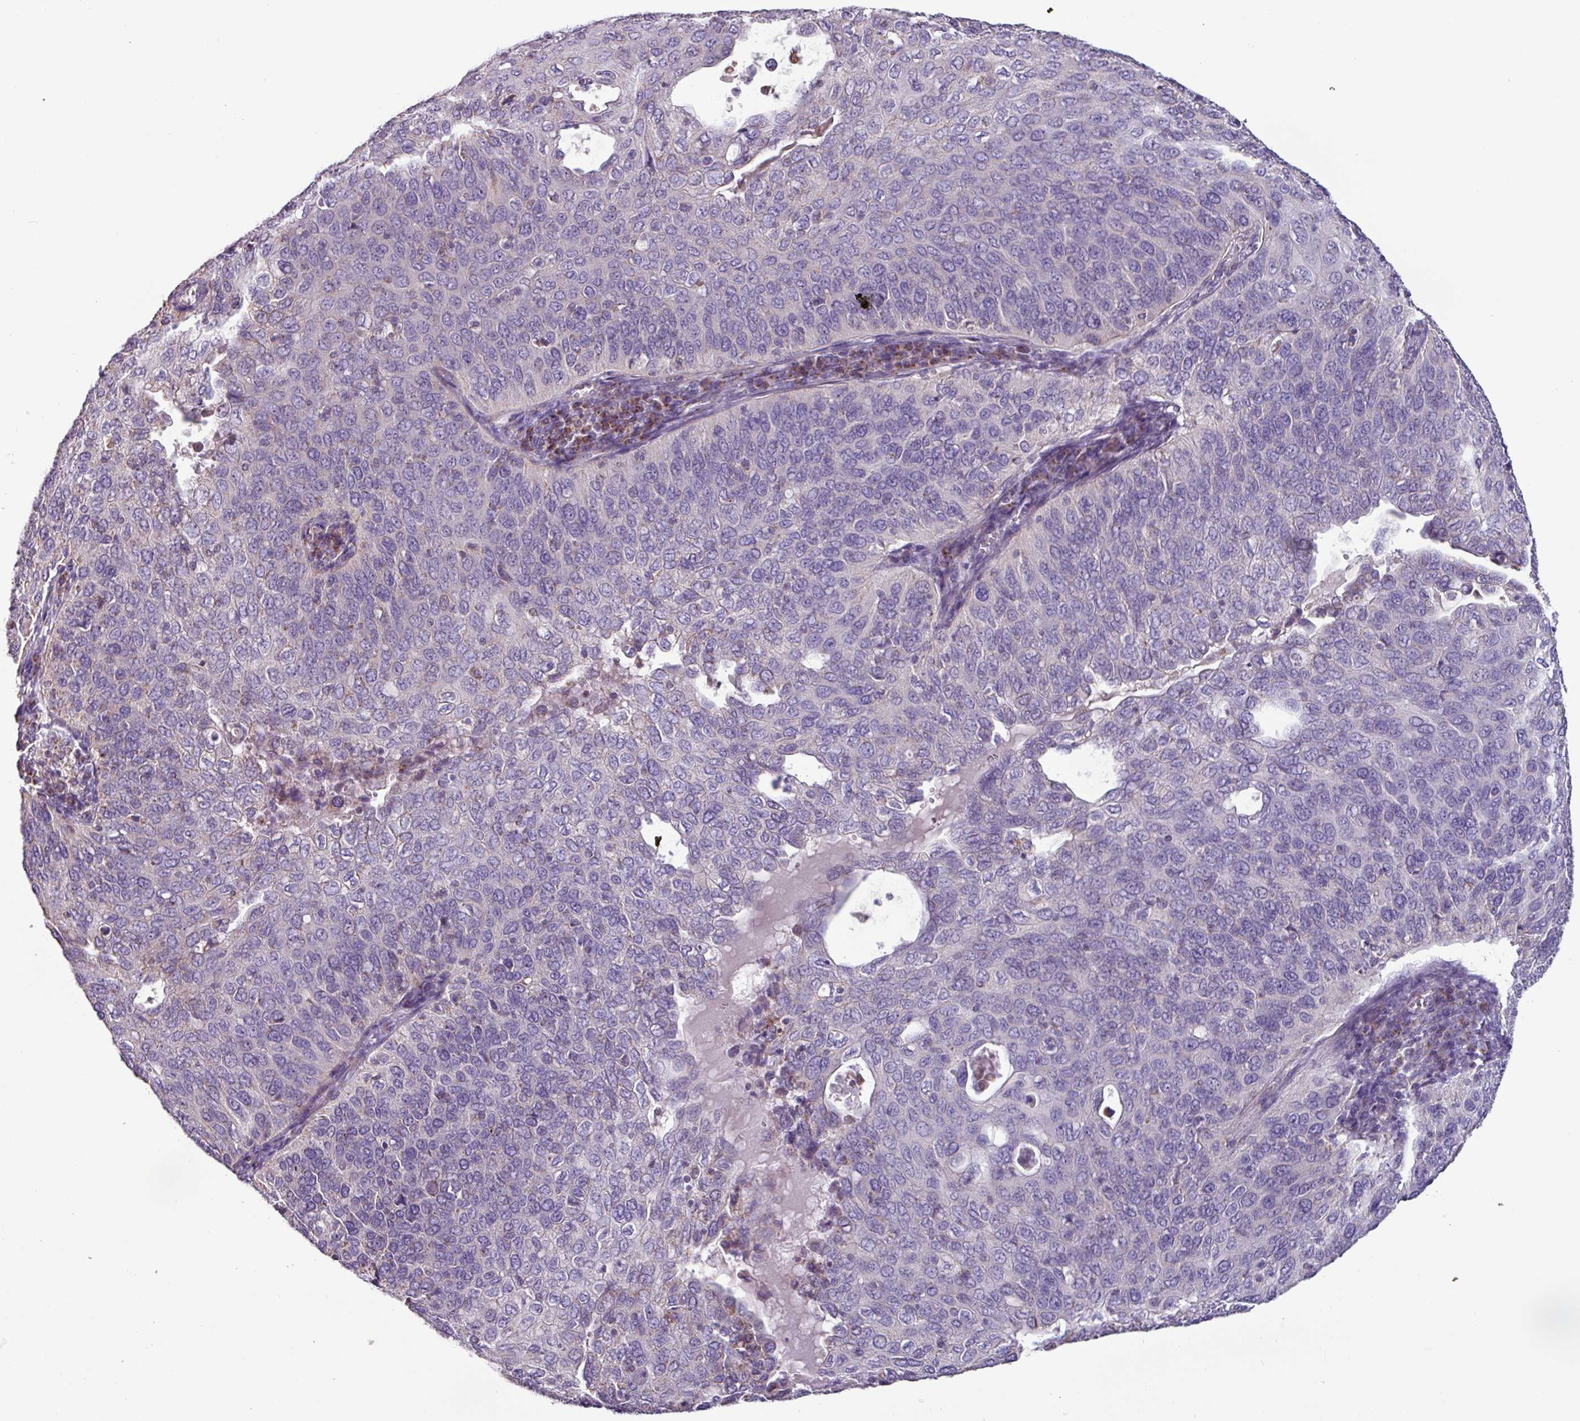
{"staining": {"intensity": "negative", "quantity": "none", "location": "none"}, "tissue": "cervical cancer", "cell_type": "Tumor cells", "image_type": "cancer", "snomed": [{"axis": "morphology", "description": "Squamous cell carcinoma, NOS"}, {"axis": "topography", "description": "Cervix"}], "caption": "There is no significant expression in tumor cells of cervical cancer (squamous cell carcinoma). (Immunohistochemistry, brightfield microscopy, high magnification).", "gene": "MT-ND4", "patient": {"sex": "female", "age": 36}}